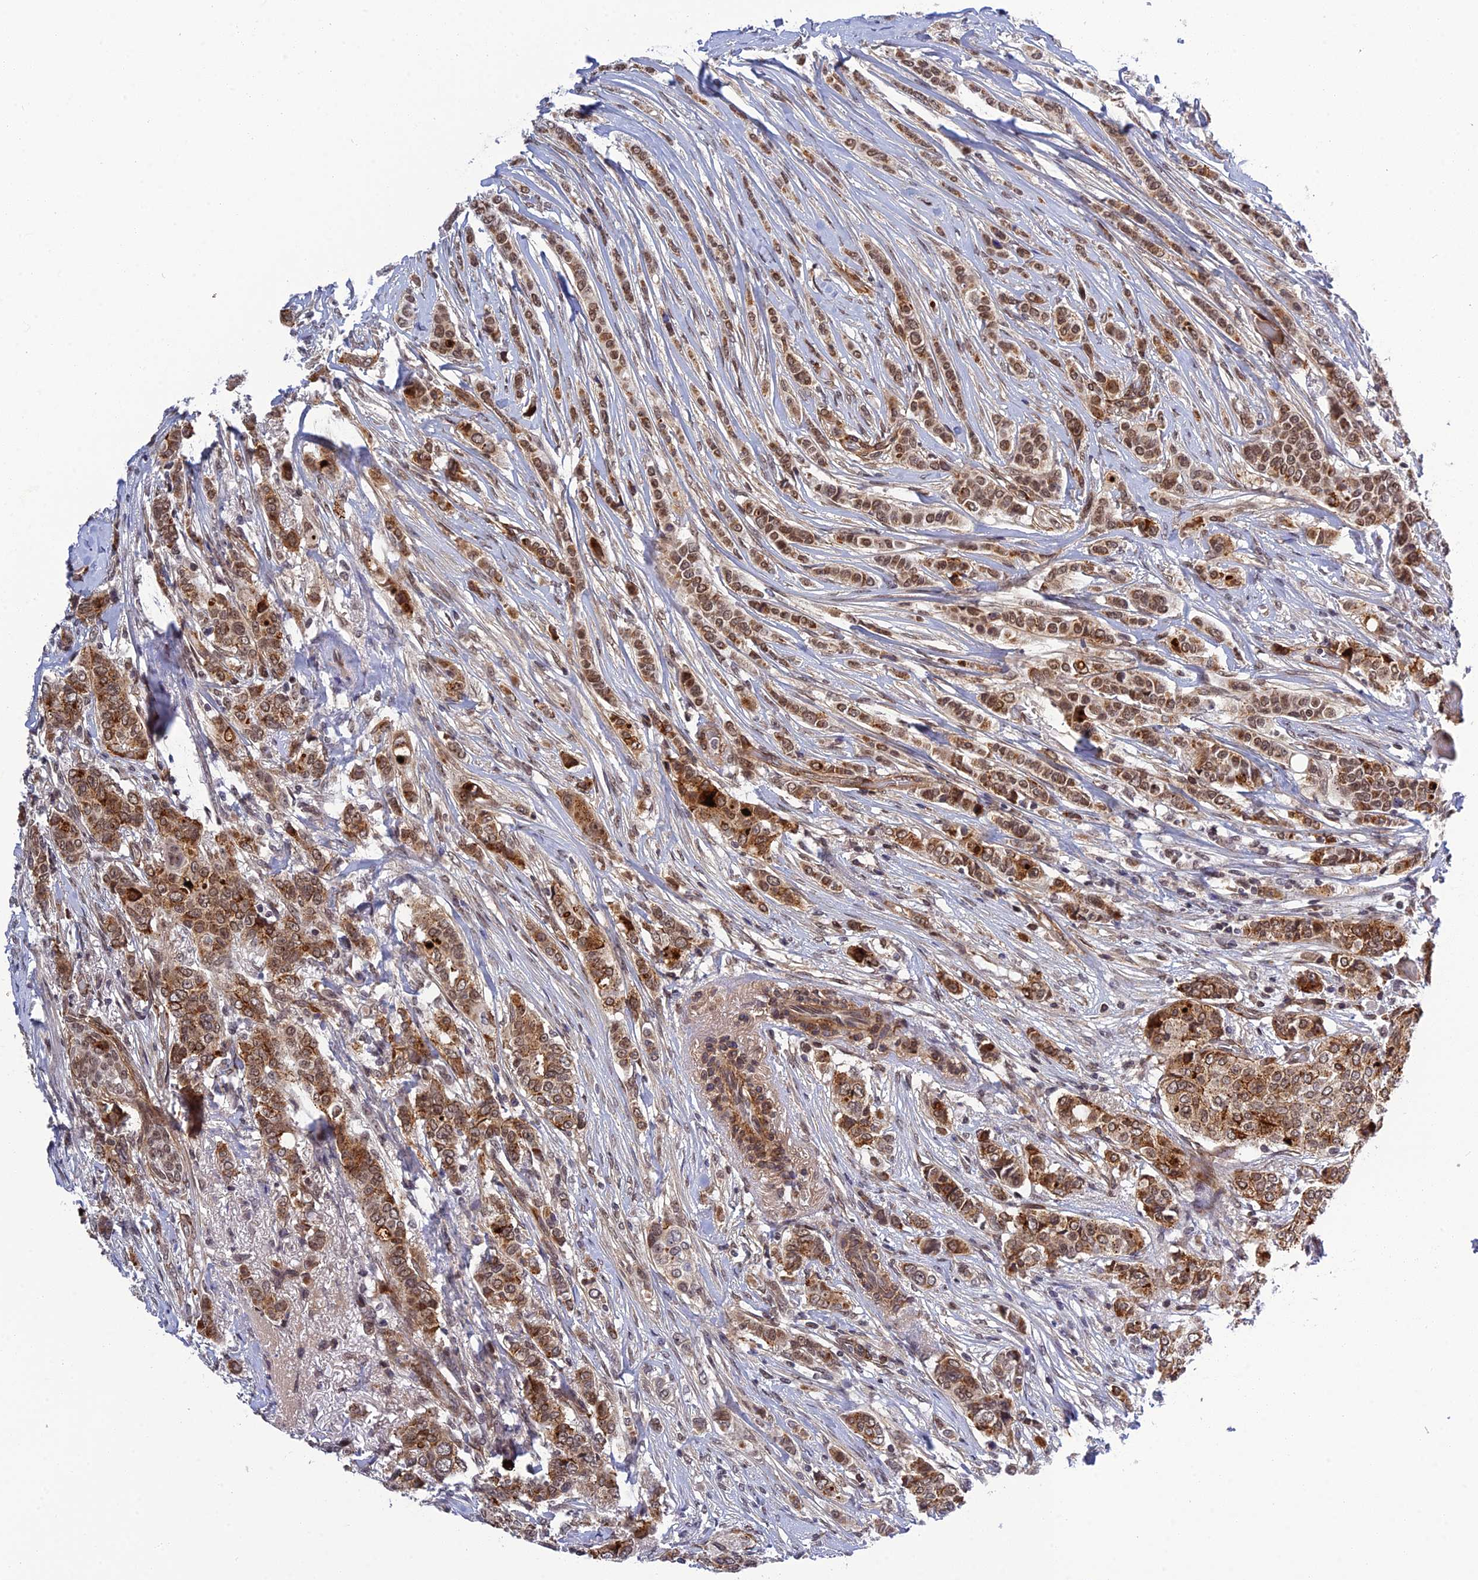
{"staining": {"intensity": "moderate", "quantity": ">75%", "location": "cytoplasmic/membranous,nuclear"}, "tissue": "breast cancer", "cell_type": "Tumor cells", "image_type": "cancer", "snomed": [{"axis": "morphology", "description": "Lobular carcinoma"}, {"axis": "topography", "description": "Breast"}], "caption": "Immunohistochemistry of breast lobular carcinoma displays medium levels of moderate cytoplasmic/membranous and nuclear staining in approximately >75% of tumor cells.", "gene": "REXO1", "patient": {"sex": "female", "age": 51}}